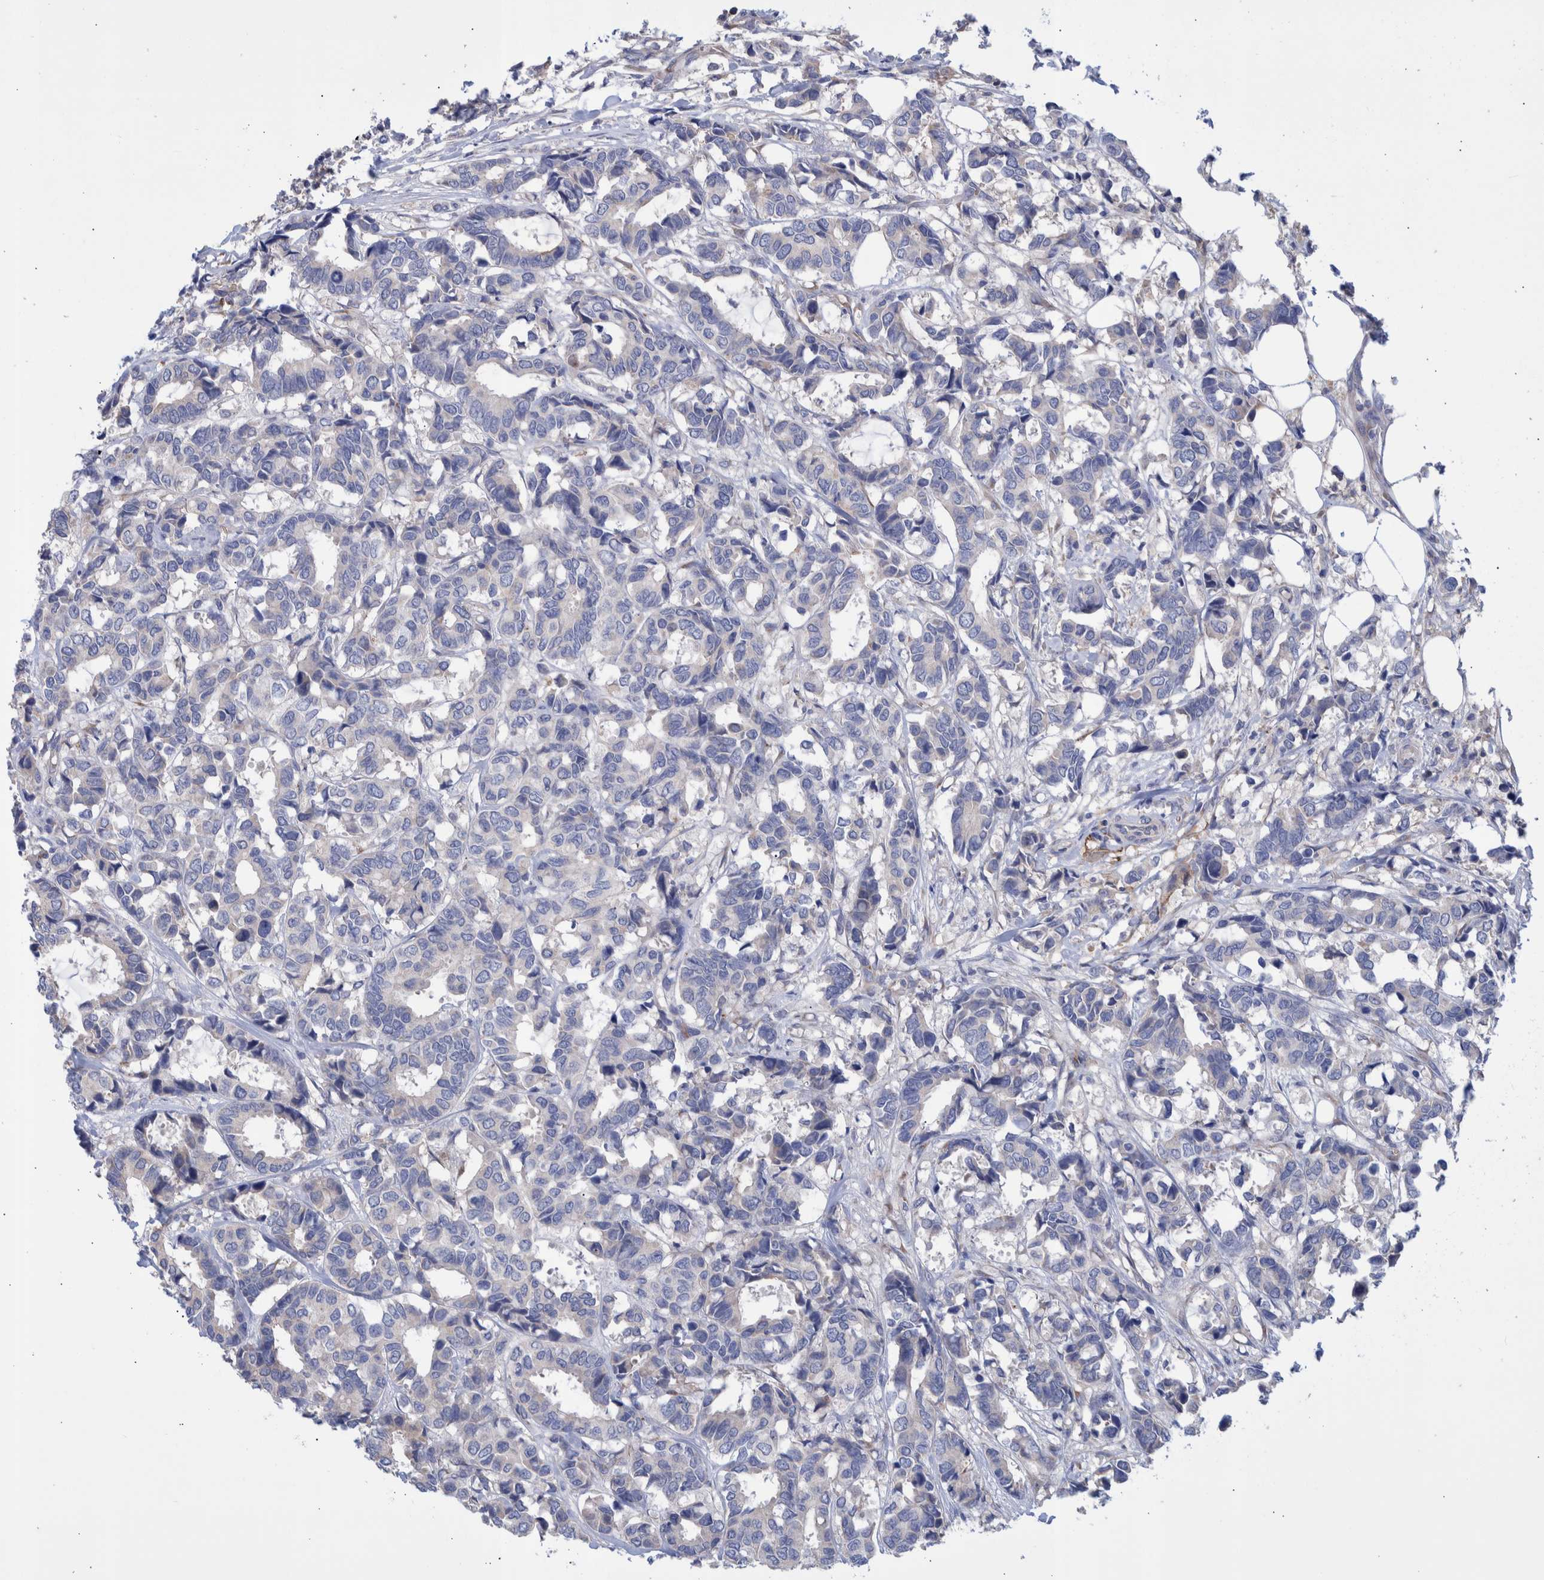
{"staining": {"intensity": "negative", "quantity": "none", "location": "none"}, "tissue": "breast cancer", "cell_type": "Tumor cells", "image_type": "cancer", "snomed": [{"axis": "morphology", "description": "Duct carcinoma"}, {"axis": "topography", "description": "Breast"}], "caption": "Immunohistochemical staining of human breast cancer exhibits no significant staining in tumor cells.", "gene": "DLL4", "patient": {"sex": "female", "age": 87}}